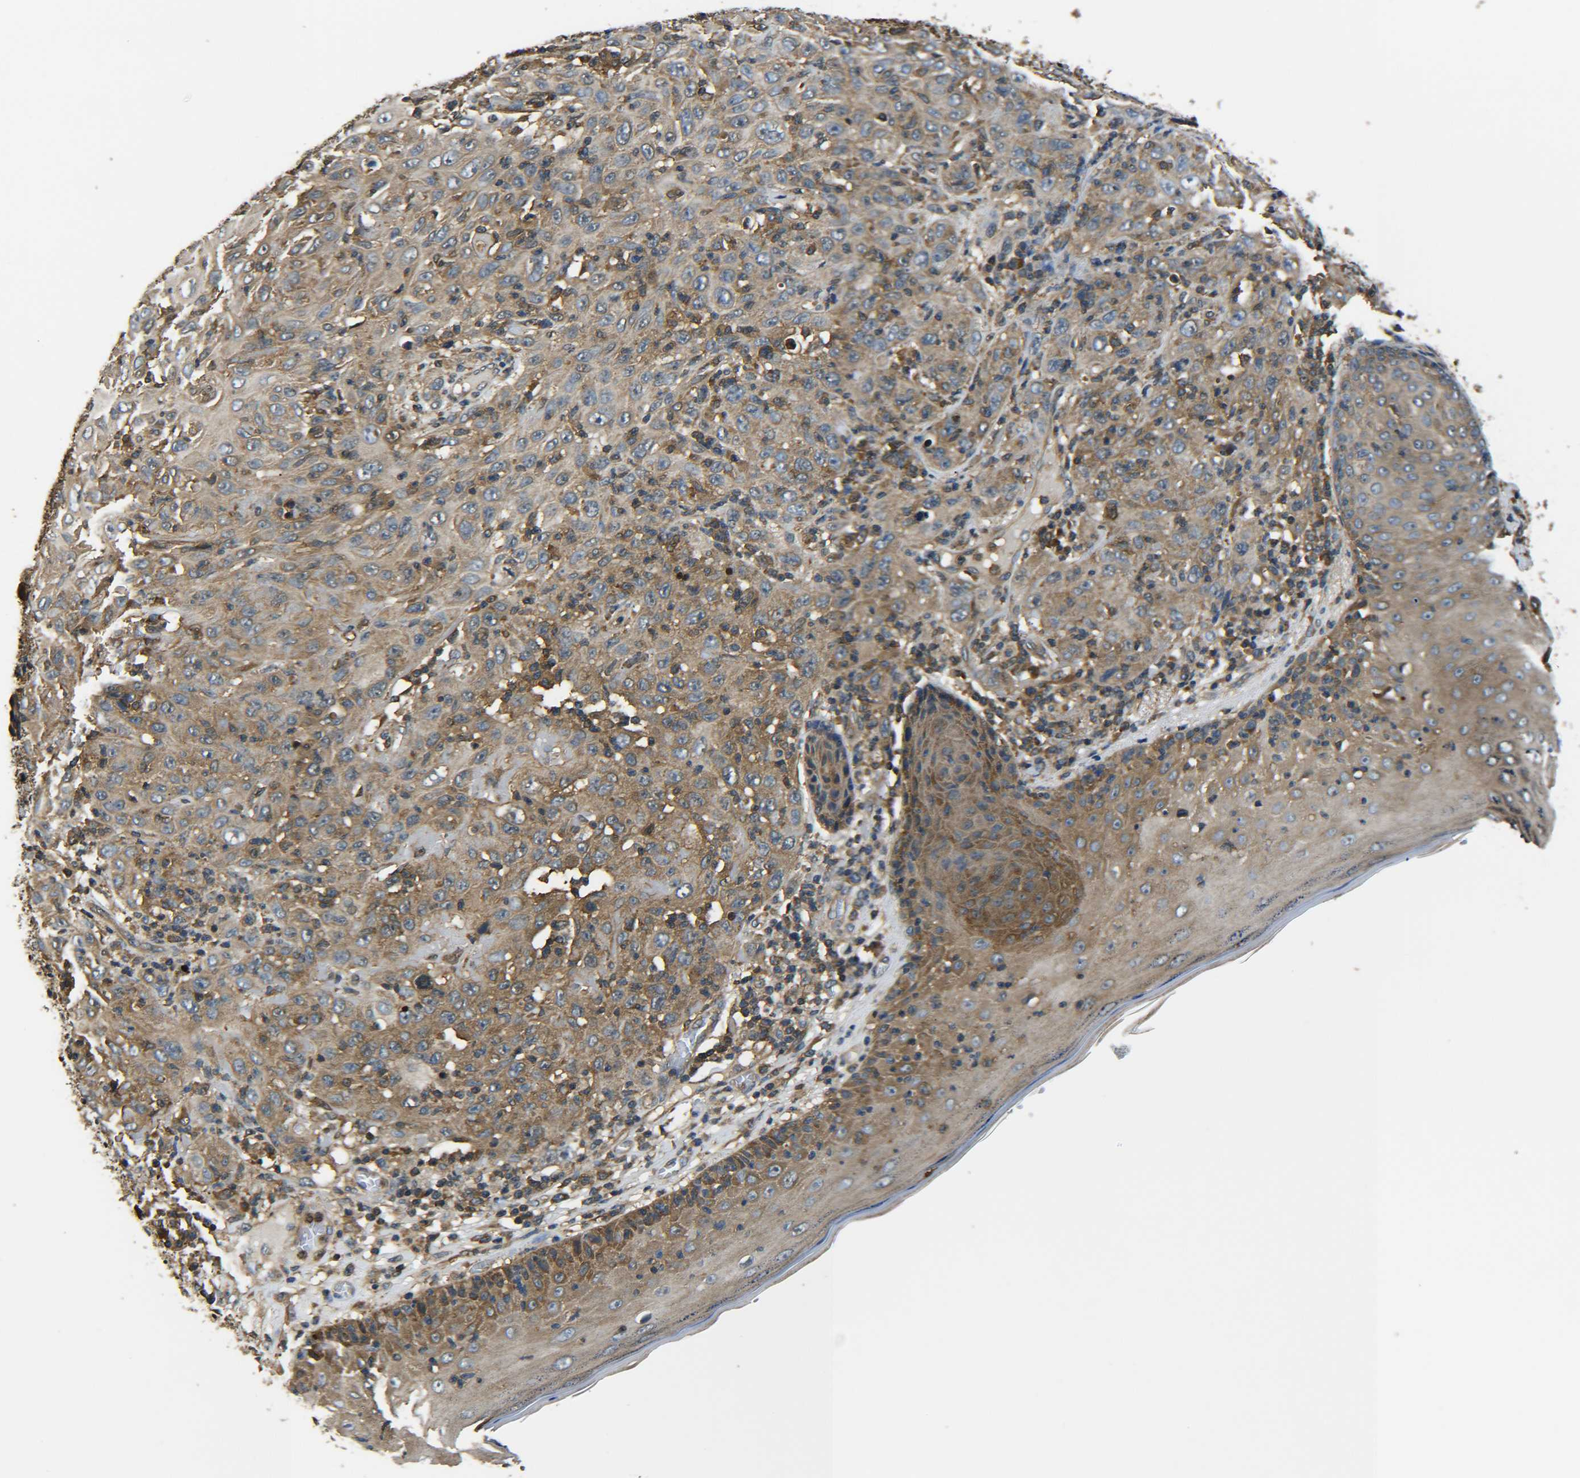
{"staining": {"intensity": "moderate", "quantity": ">75%", "location": "cytoplasmic/membranous"}, "tissue": "skin cancer", "cell_type": "Tumor cells", "image_type": "cancer", "snomed": [{"axis": "morphology", "description": "Squamous cell carcinoma, NOS"}, {"axis": "topography", "description": "Skin"}], "caption": "Immunohistochemical staining of skin cancer (squamous cell carcinoma) demonstrates medium levels of moderate cytoplasmic/membranous protein expression in approximately >75% of tumor cells.", "gene": "PREB", "patient": {"sex": "female", "age": 88}}